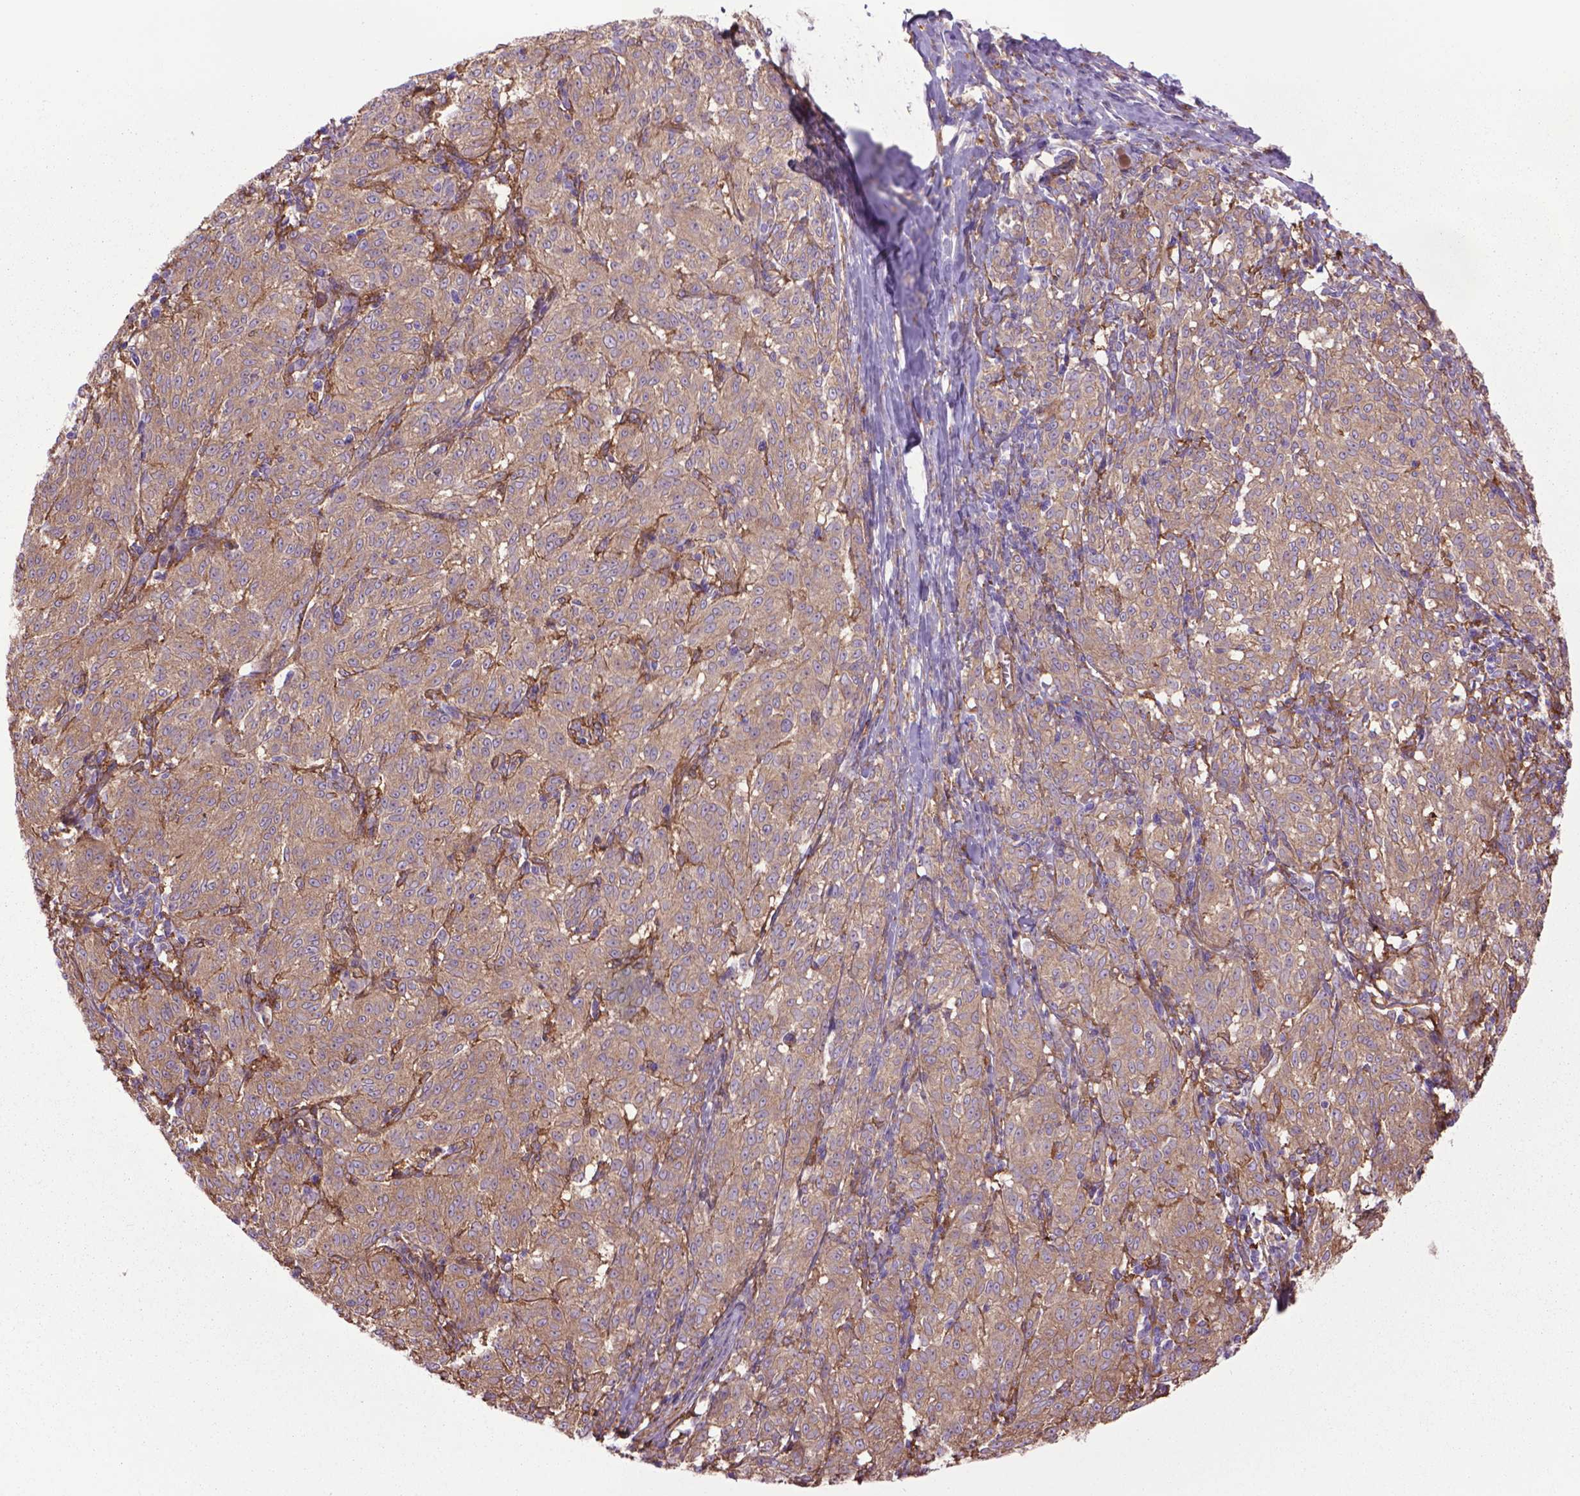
{"staining": {"intensity": "weak", "quantity": ">75%", "location": "cytoplasmic/membranous"}, "tissue": "melanoma", "cell_type": "Tumor cells", "image_type": "cancer", "snomed": [{"axis": "morphology", "description": "Malignant melanoma, NOS"}, {"axis": "topography", "description": "Skin"}], "caption": "A histopathology image showing weak cytoplasmic/membranous positivity in about >75% of tumor cells in malignant melanoma, as visualized by brown immunohistochemical staining.", "gene": "CORO1B", "patient": {"sex": "female", "age": 72}}